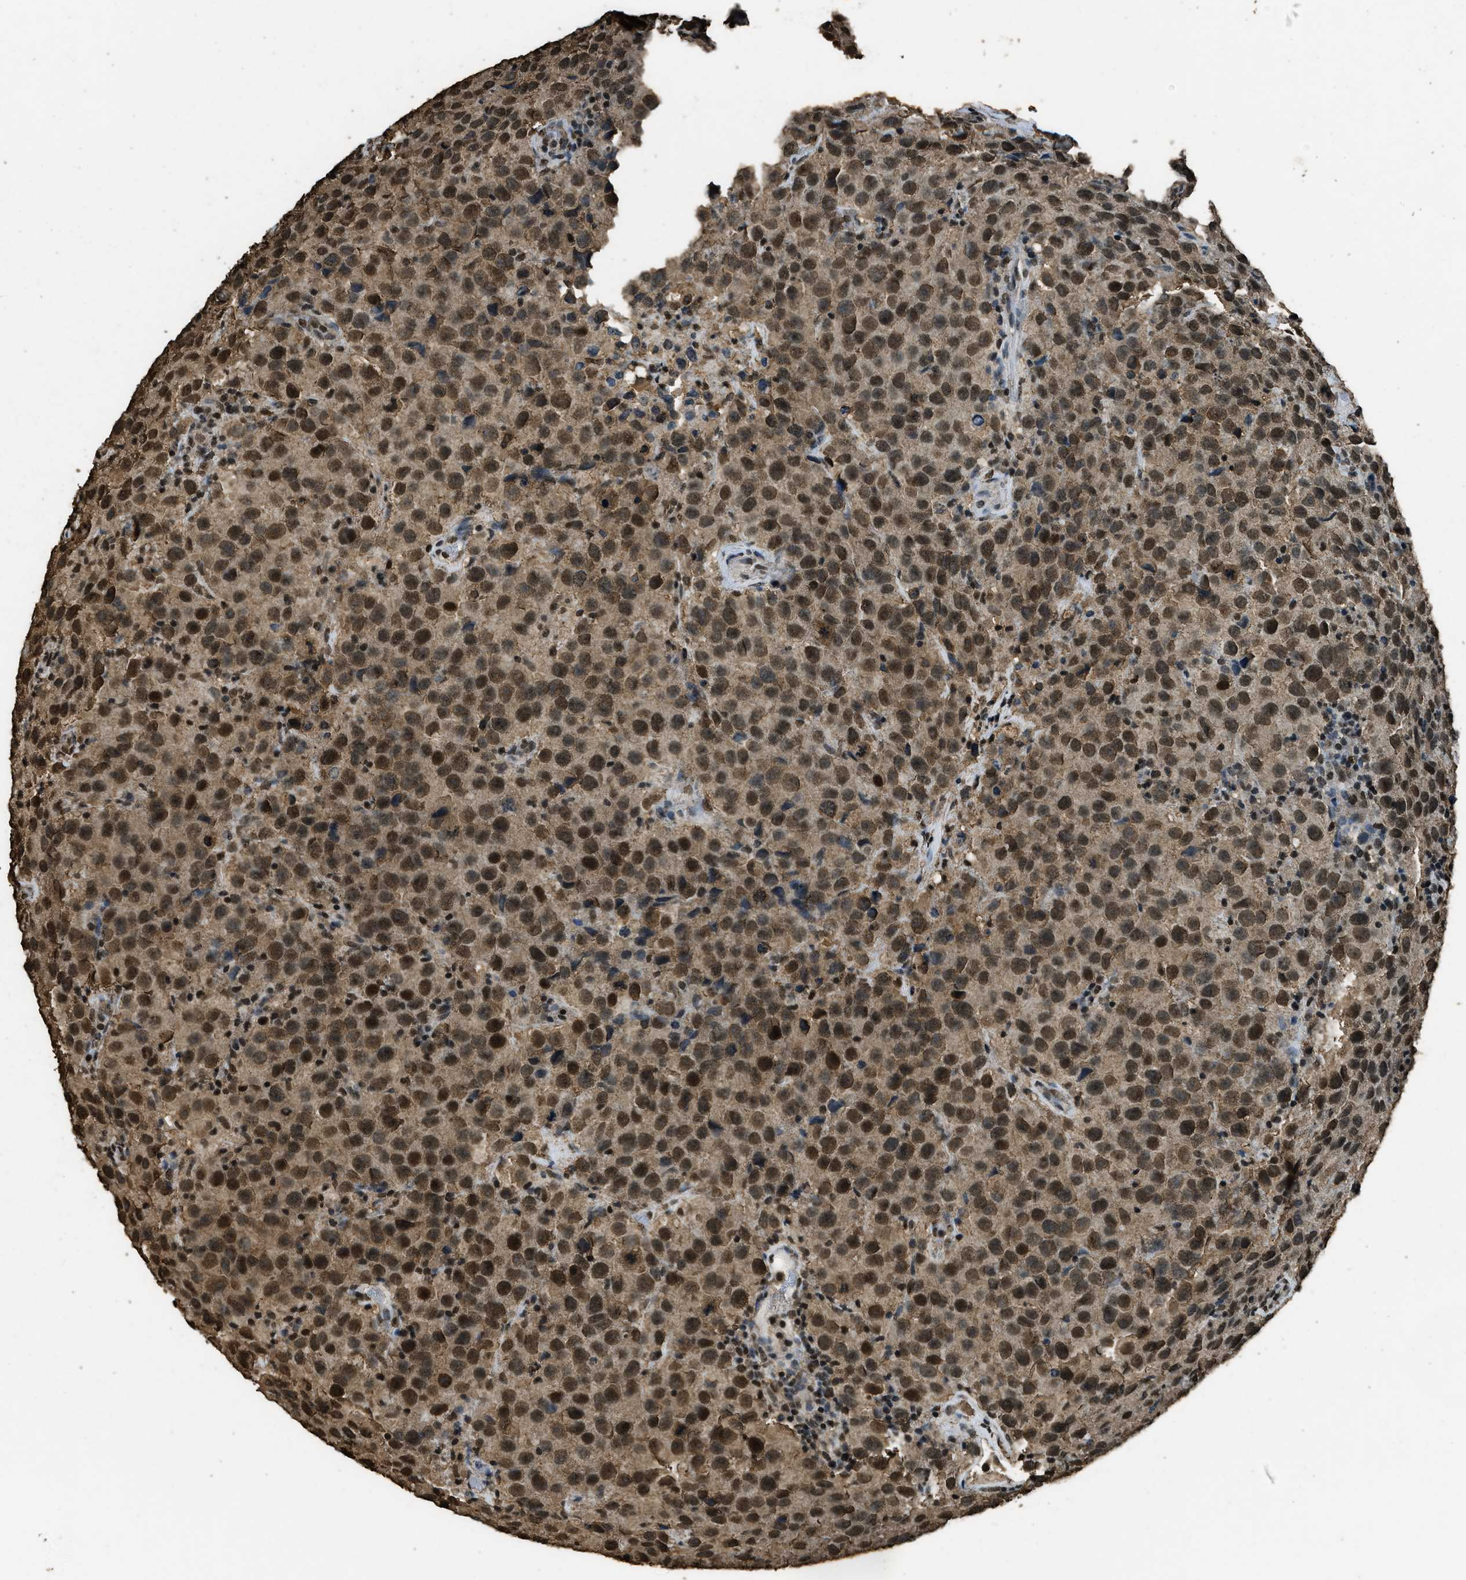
{"staining": {"intensity": "strong", "quantity": ">75%", "location": "cytoplasmic/membranous,nuclear"}, "tissue": "testis cancer", "cell_type": "Tumor cells", "image_type": "cancer", "snomed": [{"axis": "morphology", "description": "Seminoma, NOS"}, {"axis": "topography", "description": "Testis"}], "caption": "Immunohistochemistry (DAB) staining of human seminoma (testis) displays strong cytoplasmic/membranous and nuclear protein expression in about >75% of tumor cells.", "gene": "MYB", "patient": {"sex": "male", "age": 52}}